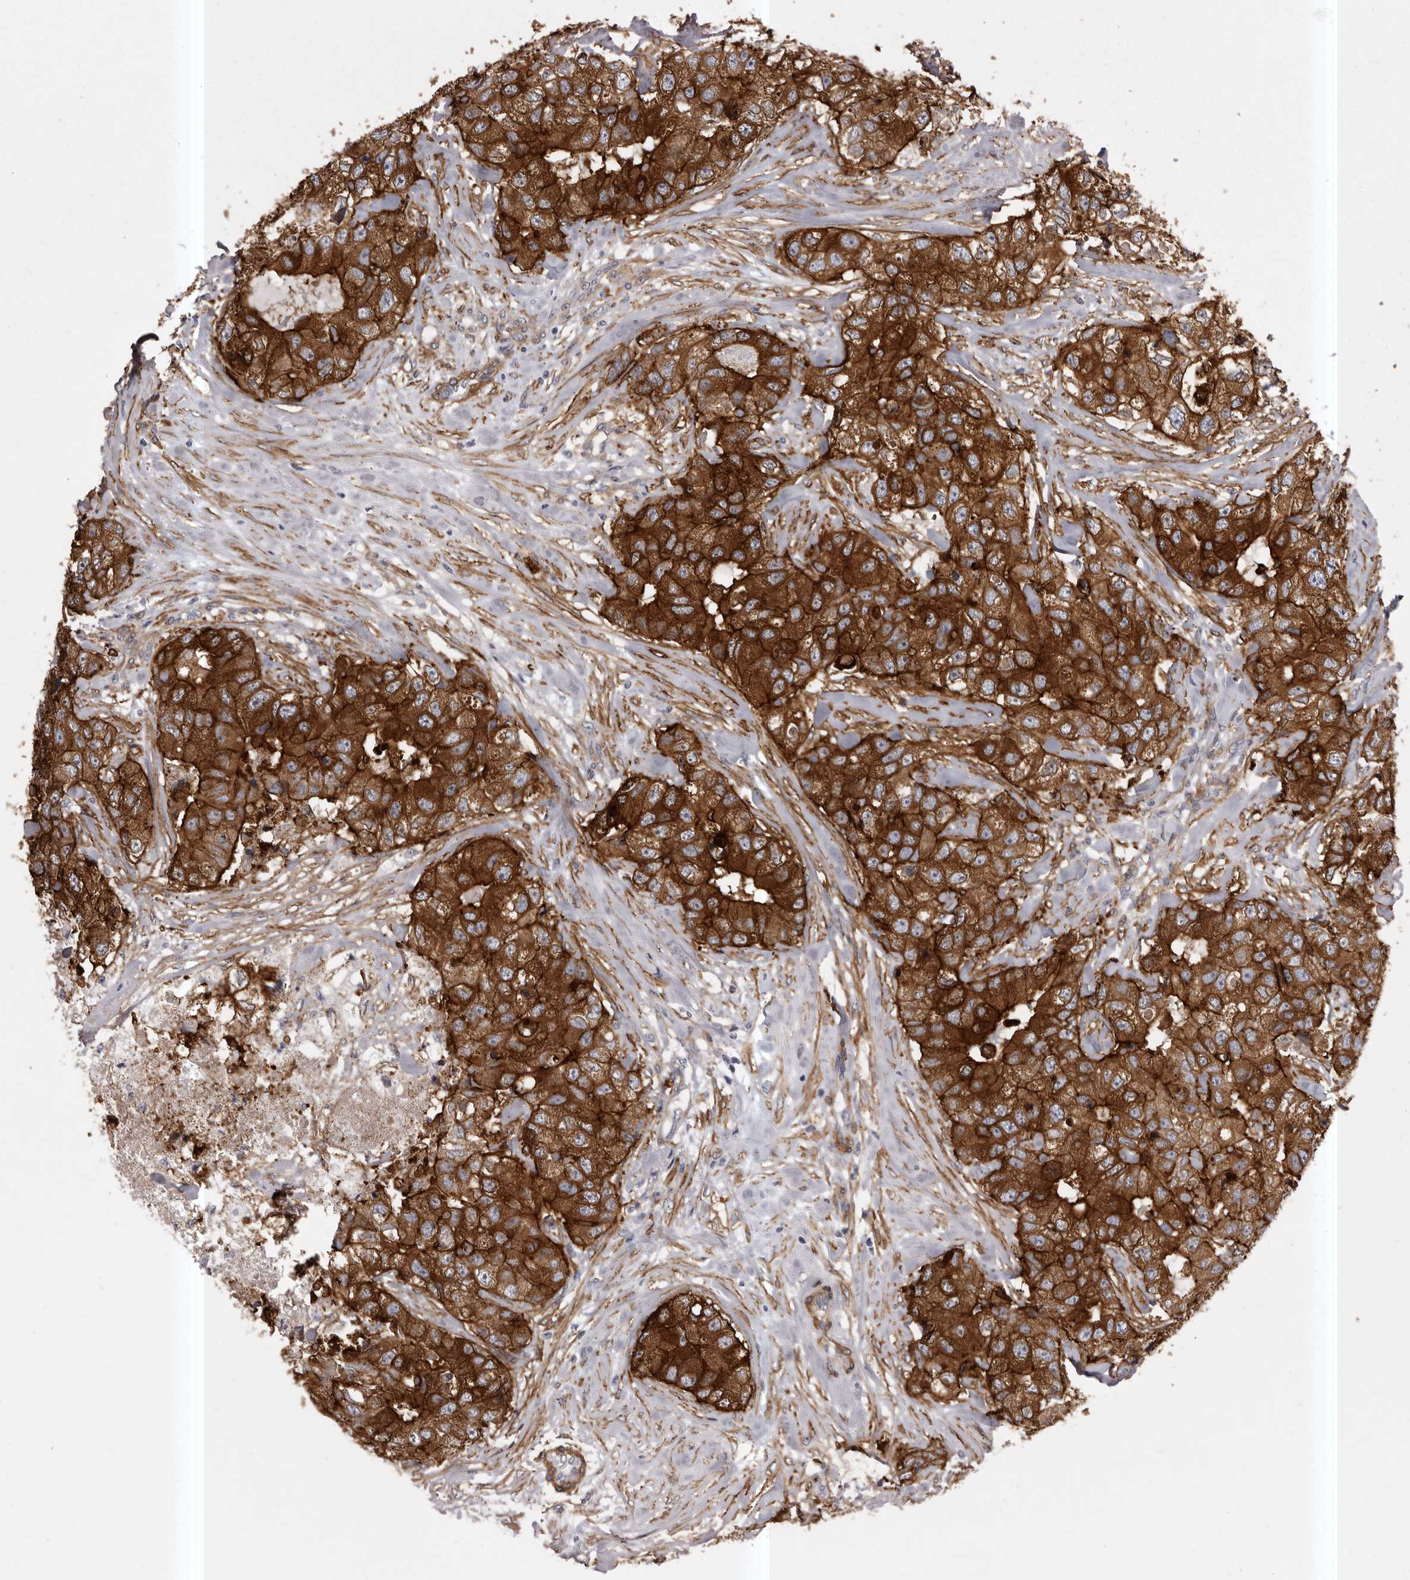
{"staining": {"intensity": "strong", "quantity": ">75%", "location": "cytoplasmic/membranous"}, "tissue": "breast cancer", "cell_type": "Tumor cells", "image_type": "cancer", "snomed": [{"axis": "morphology", "description": "Duct carcinoma"}, {"axis": "topography", "description": "Breast"}], "caption": "The histopathology image exhibits staining of breast cancer (infiltrating ductal carcinoma), revealing strong cytoplasmic/membranous protein staining (brown color) within tumor cells.", "gene": "ENAH", "patient": {"sex": "female", "age": 62}}